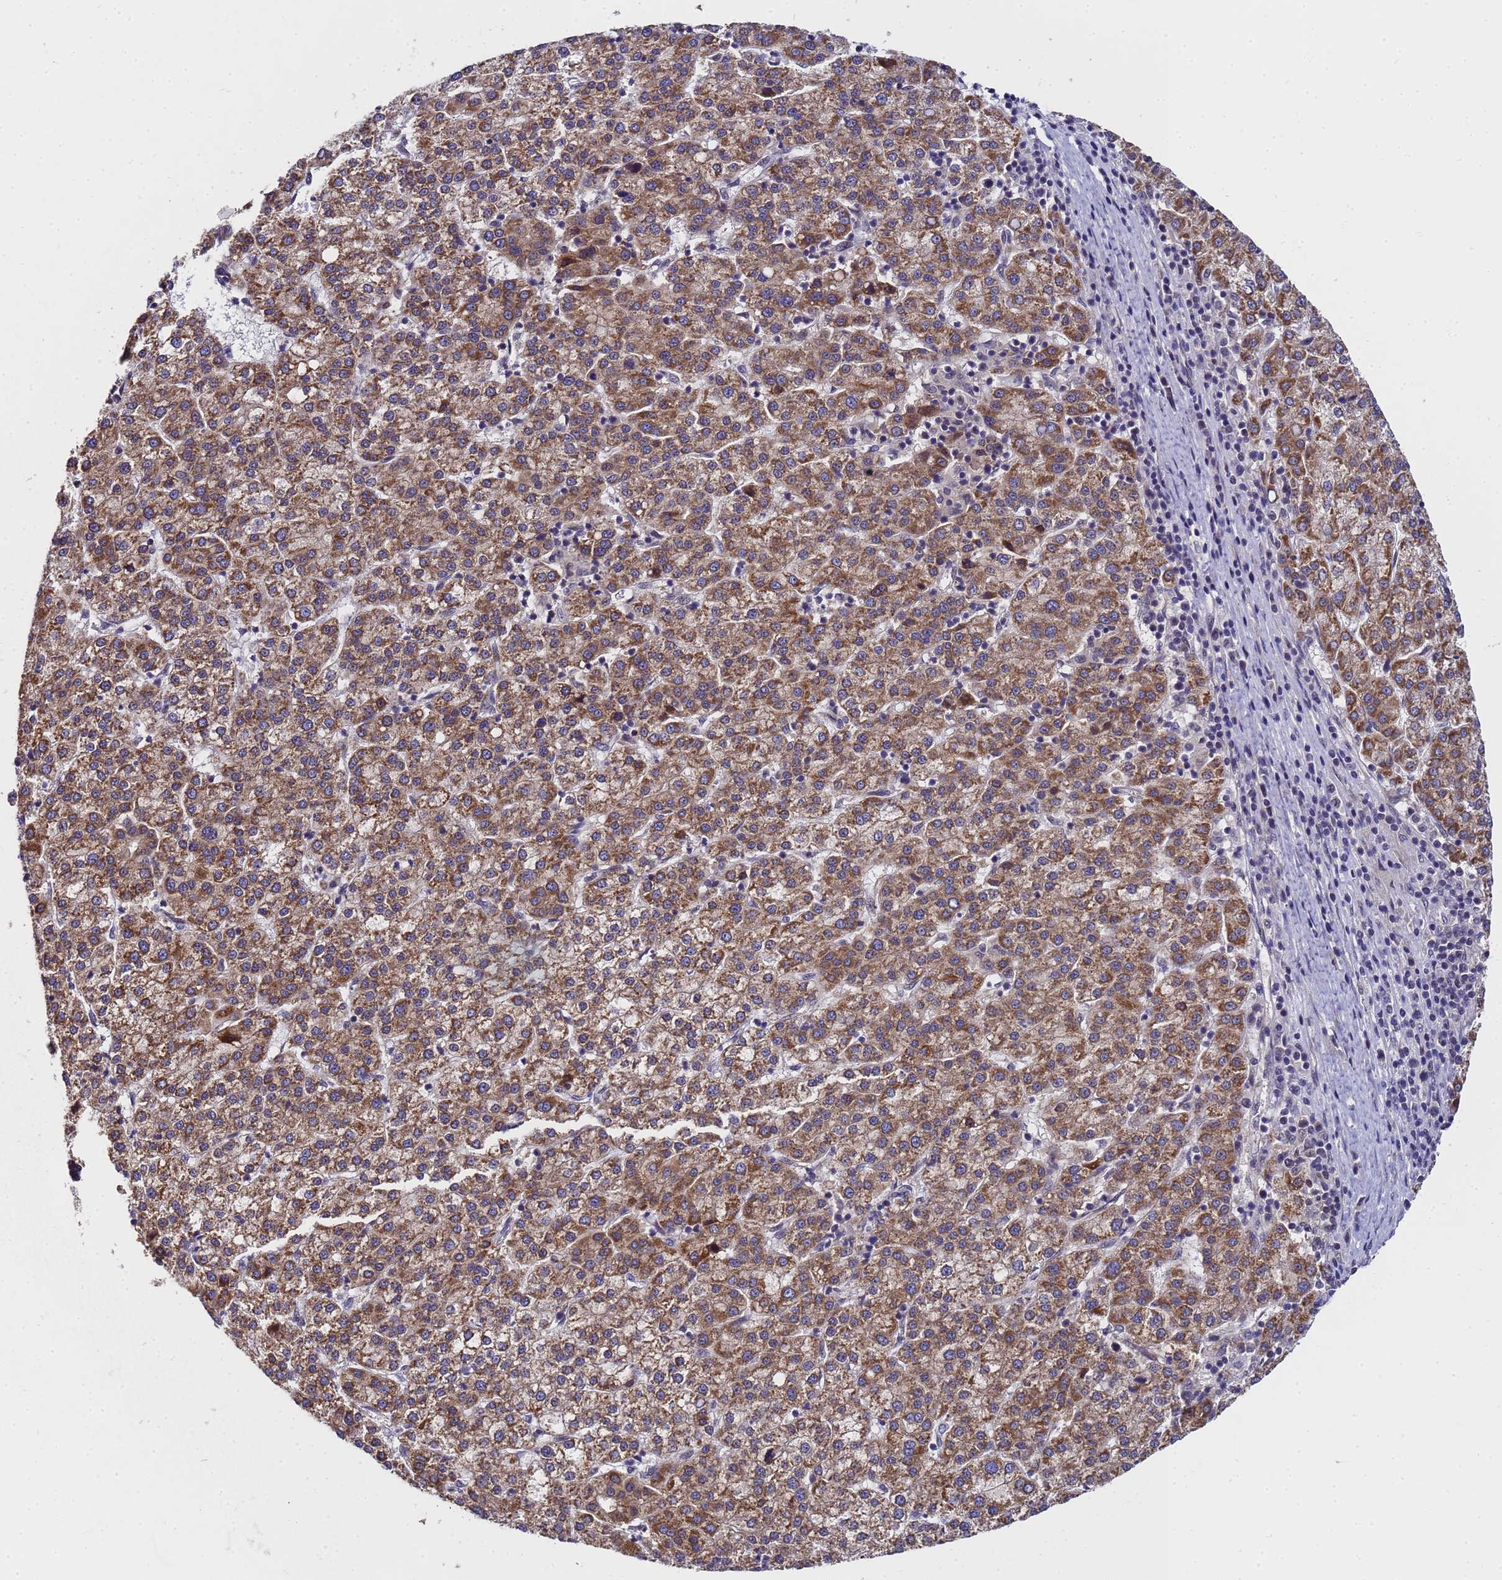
{"staining": {"intensity": "moderate", "quantity": ">75%", "location": "cytoplasmic/membranous"}, "tissue": "liver cancer", "cell_type": "Tumor cells", "image_type": "cancer", "snomed": [{"axis": "morphology", "description": "Carcinoma, Hepatocellular, NOS"}, {"axis": "topography", "description": "Liver"}], "caption": "A high-resolution photomicrograph shows immunohistochemistry staining of liver cancer, which displays moderate cytoplasmic/membranous staining in approximately >75% of tumor cells.", "gene": "ANAPC13", "patient": {"sex": "female", "age": 58}}